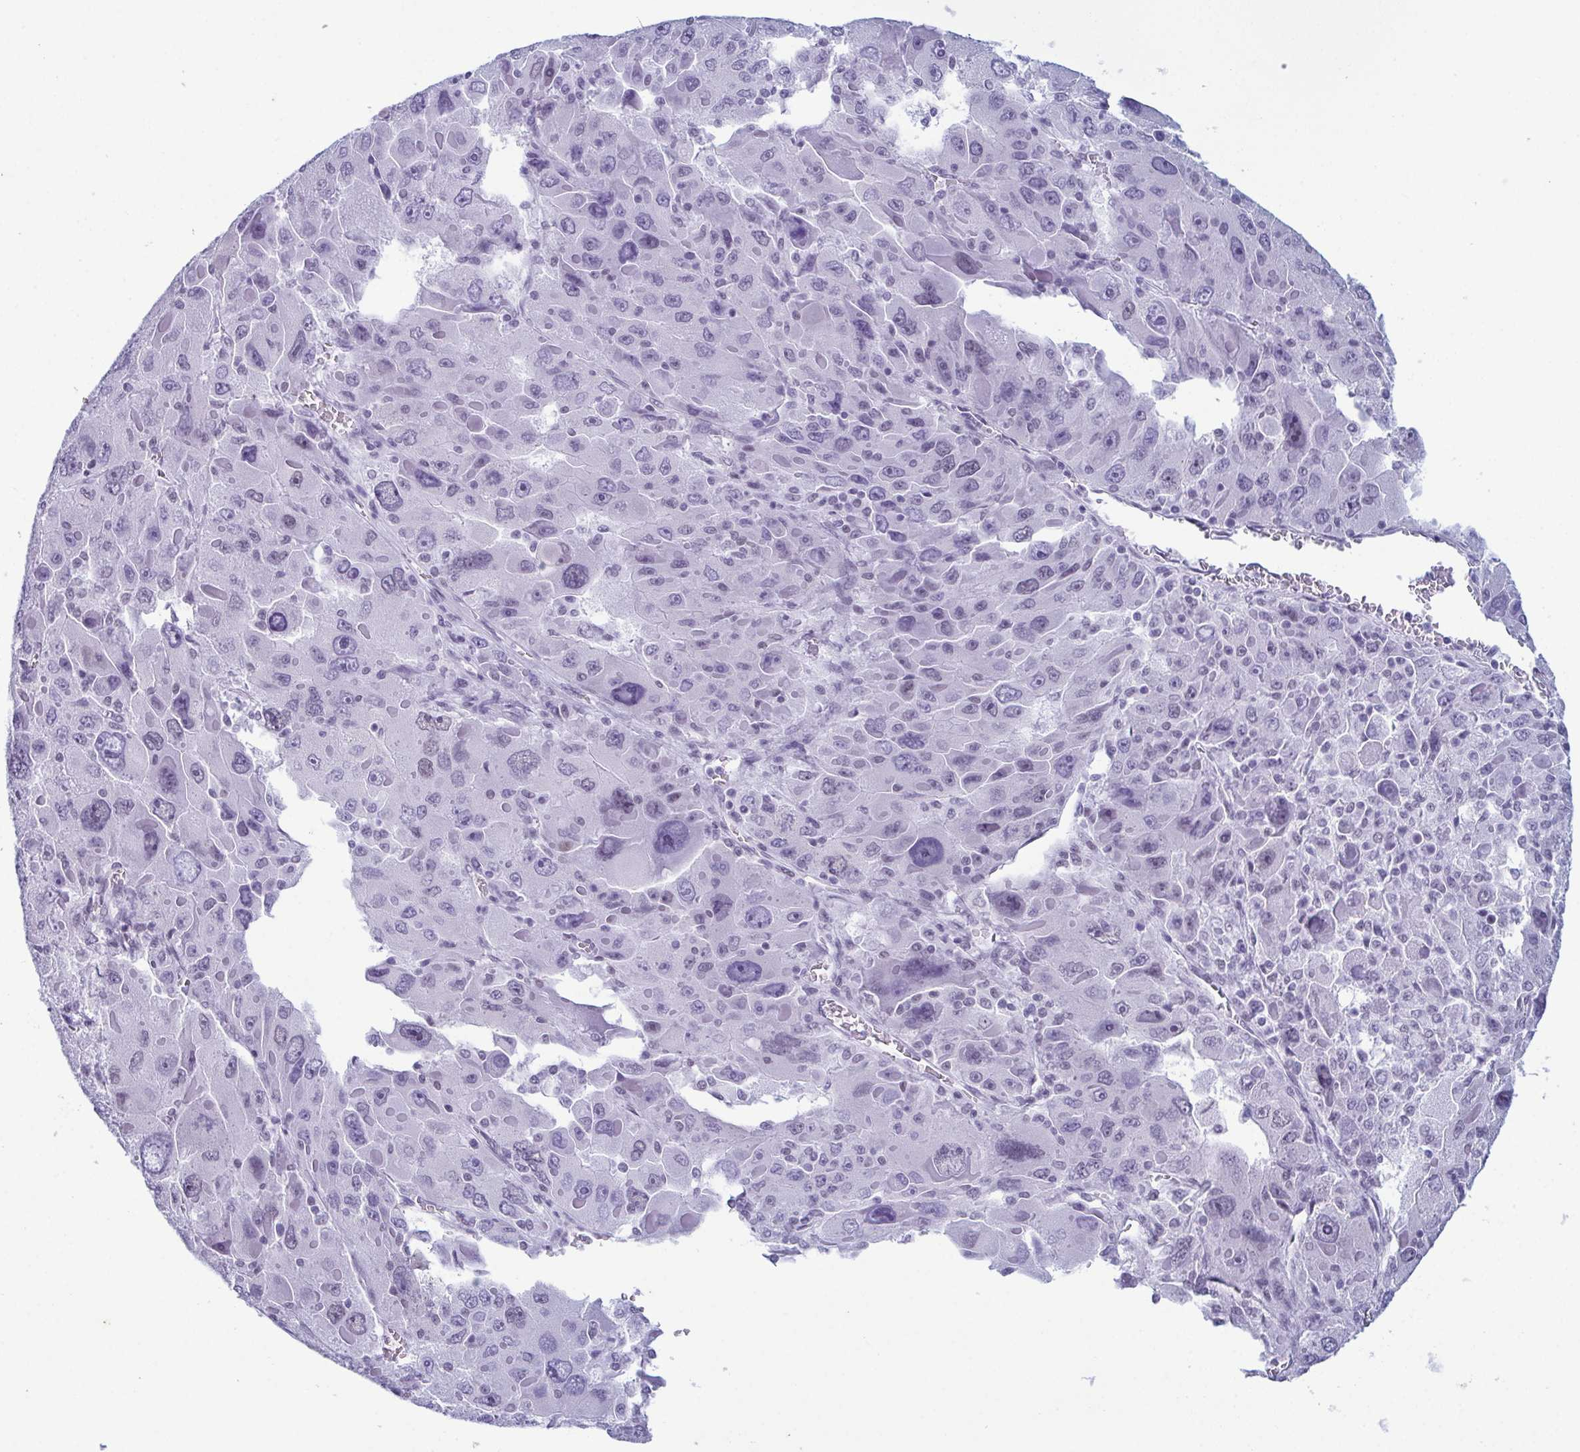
{"staining": {"intensity": "negative", "quantity": "none", "location": "none"}, "tissue": "liver cancer", "cell_type": "Tumor cells", "image_type": "cancer", "snomed": [{"axis": "morphology", "description": "Carcinoma, Hepatocellular, NOS"}, {"axis": "topography", "description": "Liver"}], "caption": "A micrograph of human liver cancer (hepatocellular carcinoma) is negative for staining in tumor cells. (DAB (3,3'-diaminobenzidine) IHC, high magnification).", "gene": "RBM7", "patient": {"sex": "female", "age": 41}}